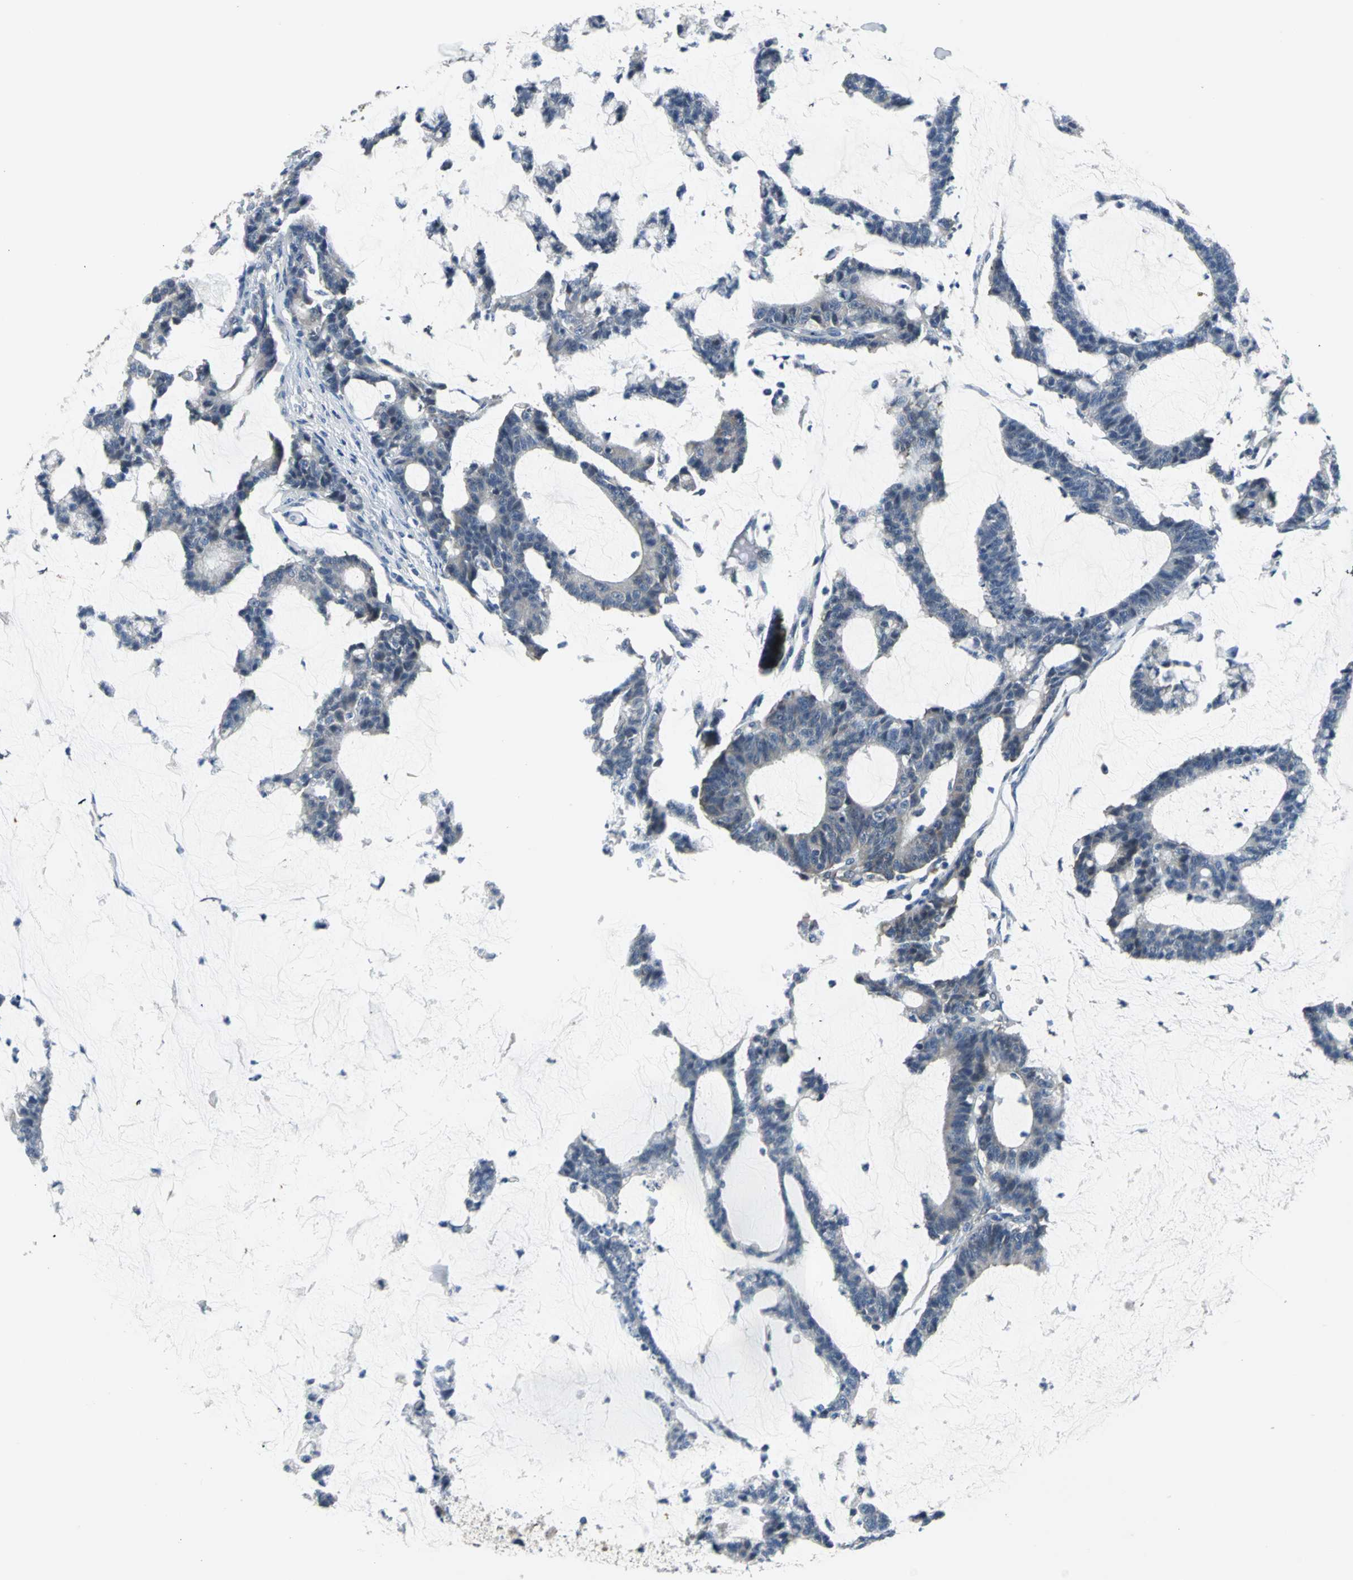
{"staining": {"intensity": "weak", "quantity": "25%-75%", "location": "cytoplasmic/membranous"}, "tissue": "colorectal cancer", "cell_type": "Tumor cells", "image_type": "cancer", "snomed": [{"axis": "morphology", "description": "Adenocarcinoma, NOS"}, {"axis": "topography", "description": "Colon"}], "caption": "Protein staining of colorectal adenocarcinoma tissue demonstrates weak cytoplasmic/membranous staining in approximately 25%-75% of tumor cells. The protein of interest is shown in brown color, while the nuclei are stained blue.", "gene": "ZNF415", "patient": {"sex": "female", "age": 84}}